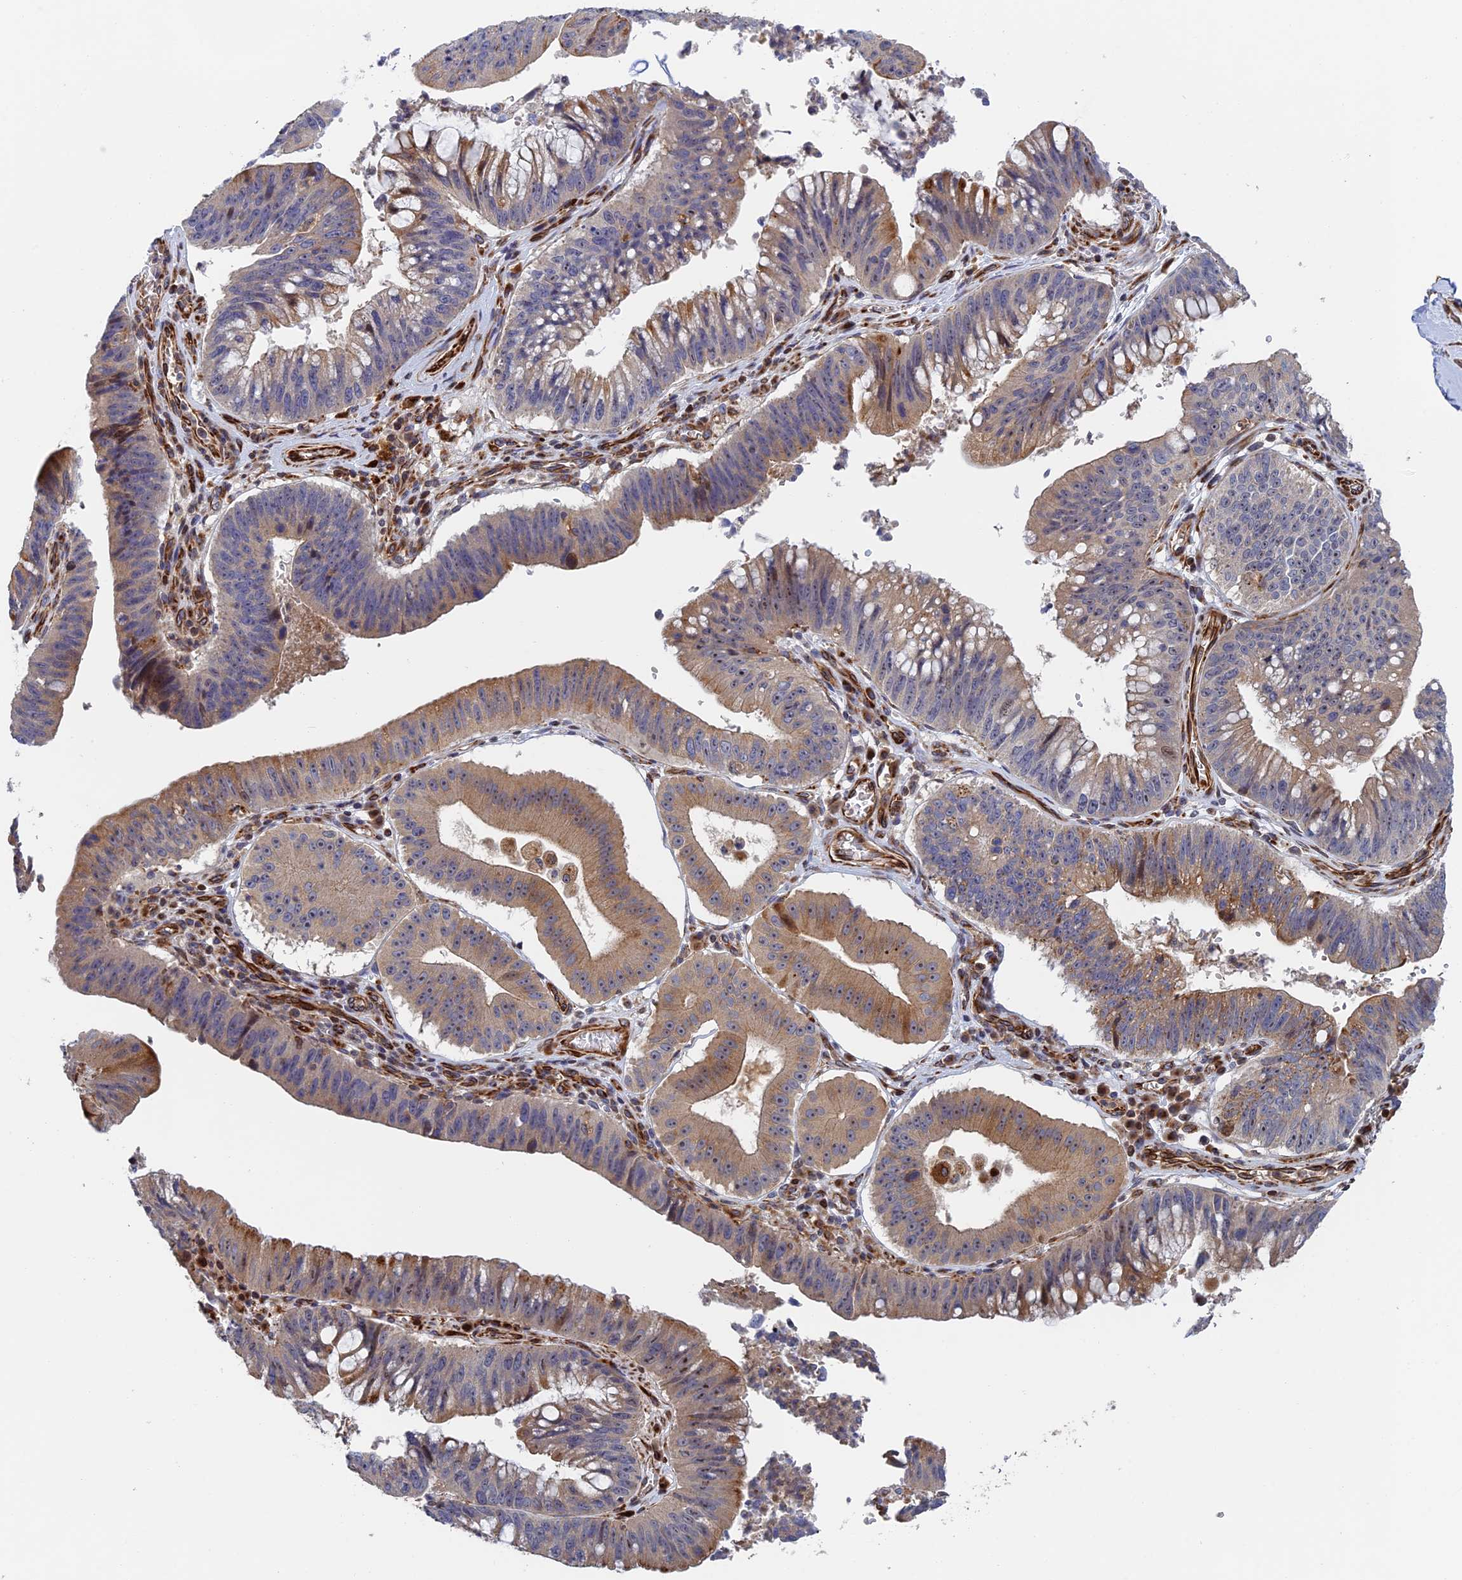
{"staining": {"intensity": "moderate", "quantity": "25%-75%", "location": "cytoplasmic/membranous"}, "tissue": "stomach cancer", "cell_type": "Tumor cells", "image_type": "cancer", "snomed": [{"axis": "morphology", "description": "Adenocarcinoma, NOS"}, {"axis": "topography", "description": "Stomach"}], "caption": "Stomach adenocarcinoma stained with DAB immunohistochemistry displays medium levels of moderate cytoplasmic/membranous staining in approximately 25%-75% of tumor cells. (DAB IHC with brightfield microscopy, high magnification).", "gene": "PPP2R3C", "patient": {"sex": "male", "age": 59}}